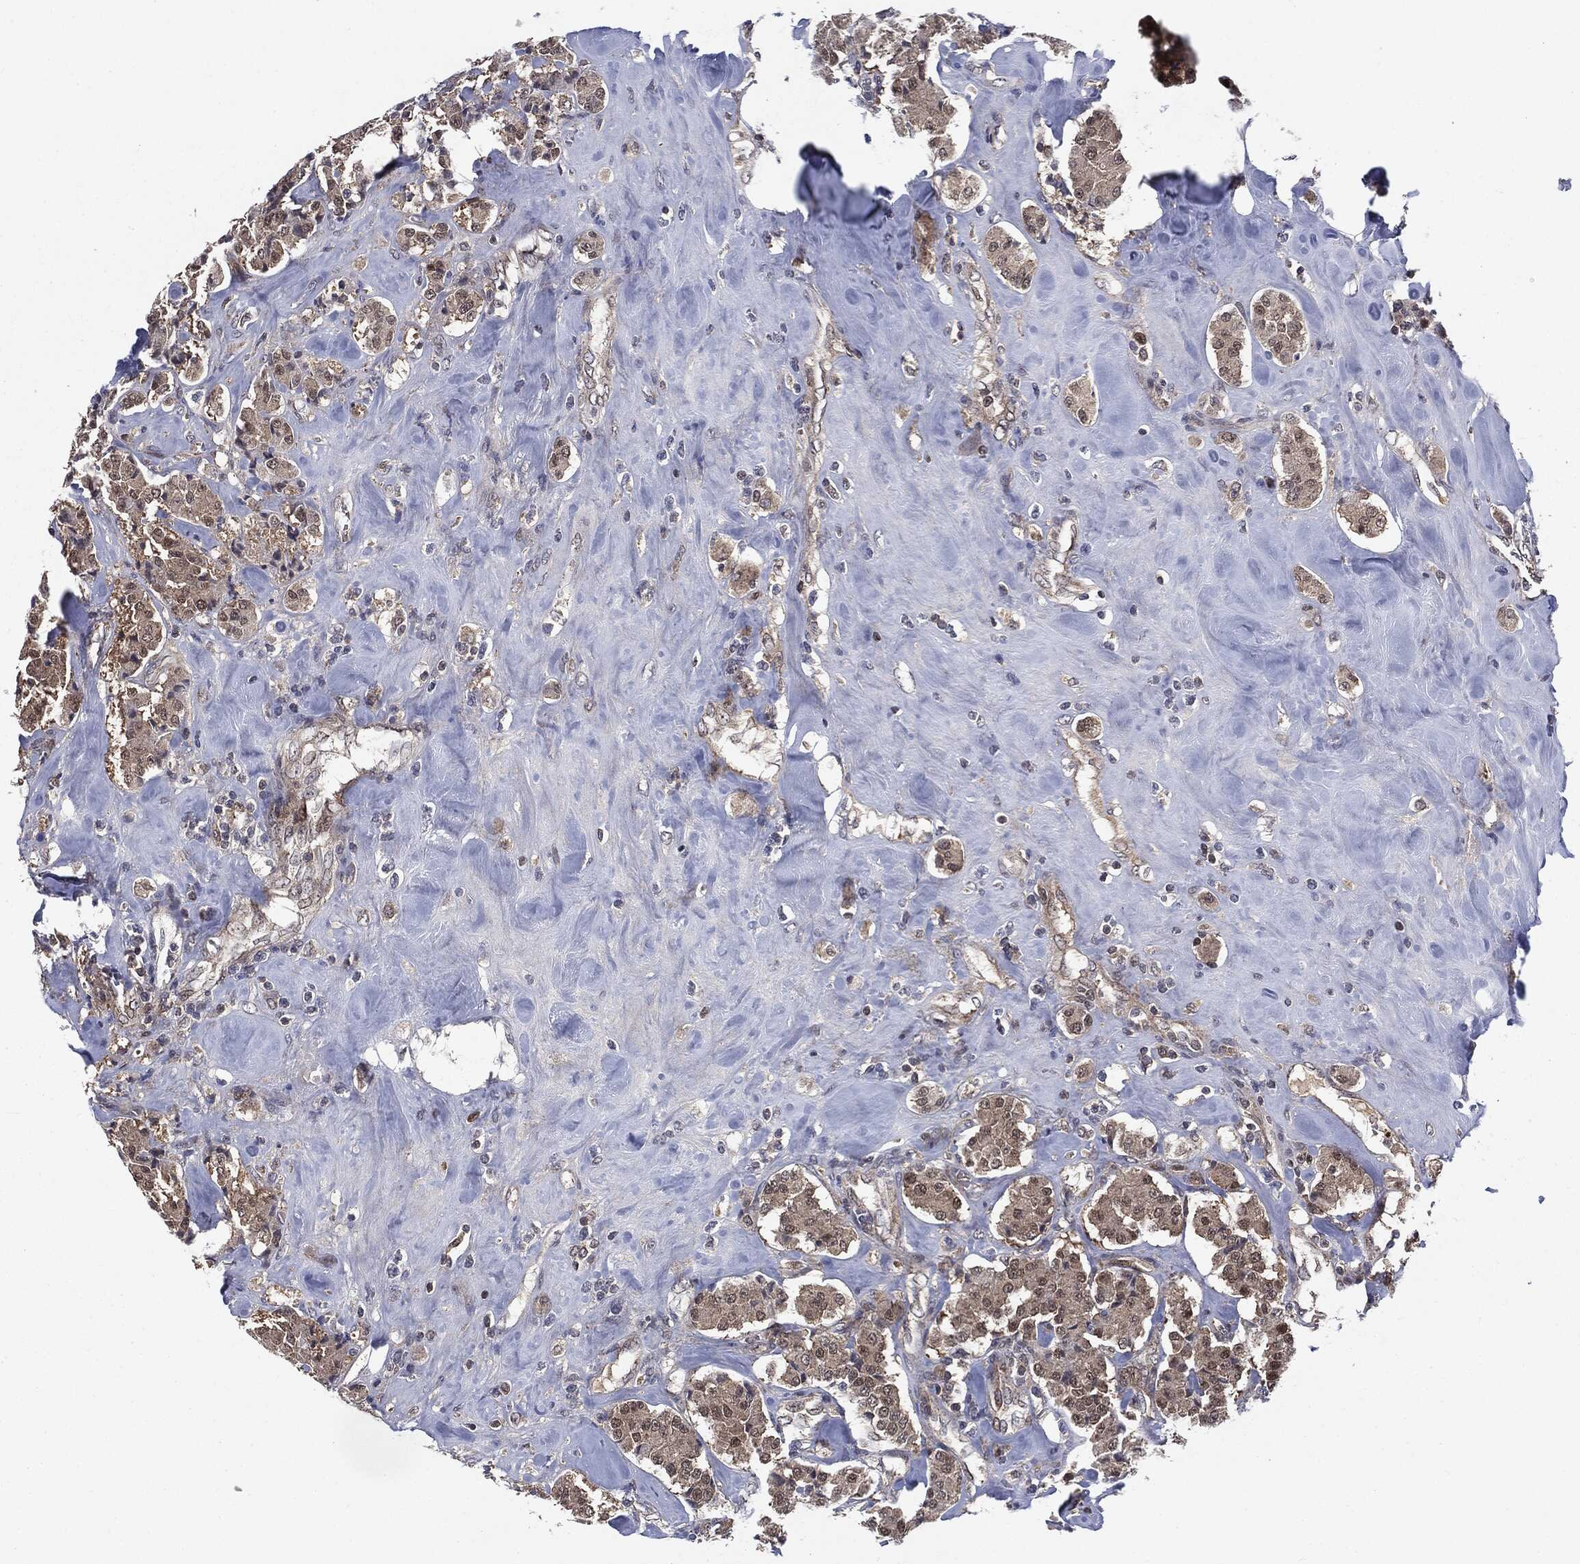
{"staining": {"intensity": "weak", "quantity": ">75%", "location": "cytoplasmic/membranous,nuclear"}, "tissue": "carcinoid", "cell_type": "Tumor cells", "image_type": "cancer", "snomed": [{"axis": "morphology", "description": "Carcinoid, malignant, NOS"}, {"axis": "topography", "description": "Pancreas"}], "caption": "A micrograph showing weak cytoplasmic/membranous and nuclear staining in about >75% of tumor cells in carcinoid (malignant), as visualized by brown immunohistochemical staining.", "gene": "PTPA", "patient": {"sex": "male", "age": 41}}